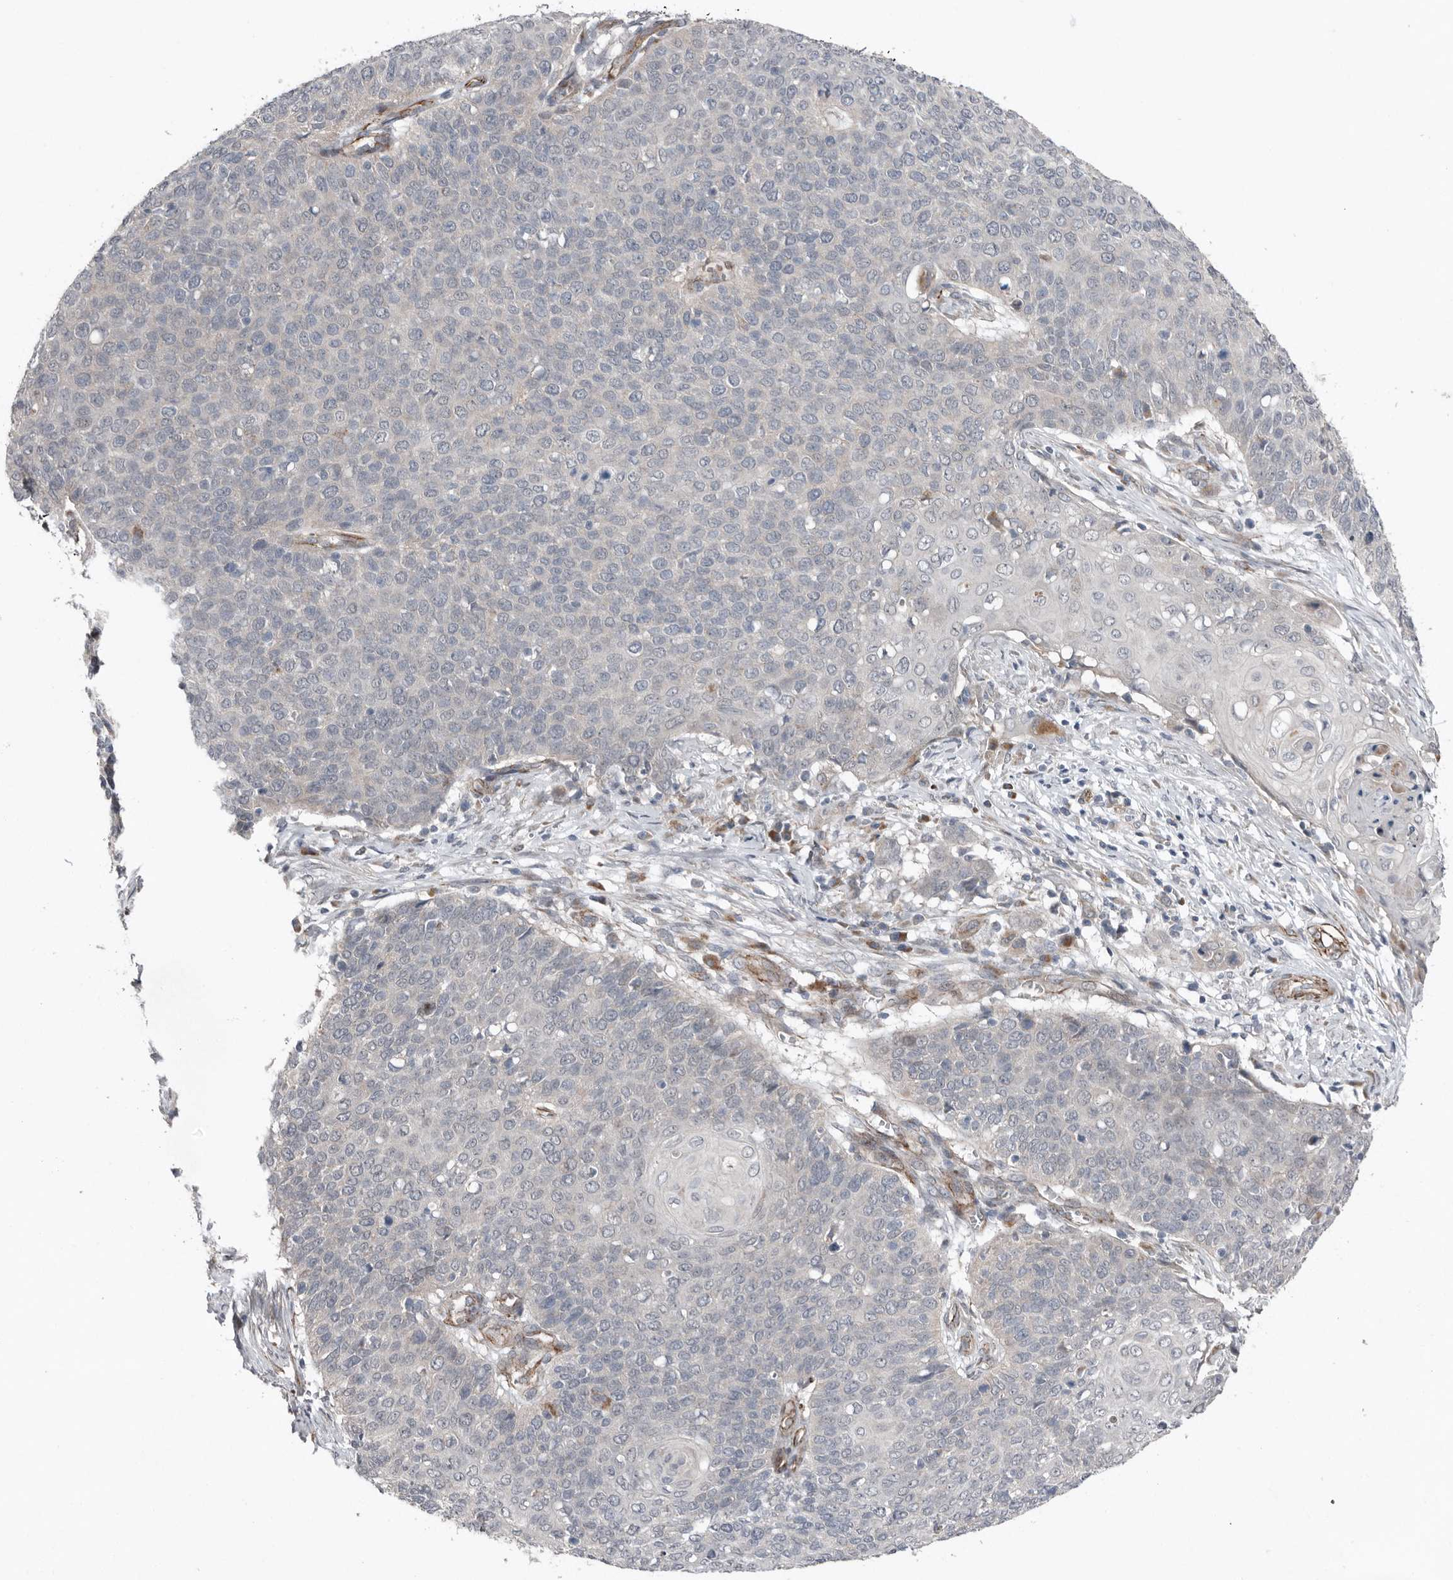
{"staining": {"intensity": "negative", "quantity": "none", "location": "none"}, "tissue": "cervical cancer", "cell_type": "Tumor cells", "image_type": "cancer", "snomed": [{"axis": "morphology", "description": "Squamous cell carcinoma, NOS"}, {"axis": "topography", "description": "Cervix"}], "caption": "Cervical squamous cell carcinoma stained for a protein using immunohistochemistry exhibits no positivity tumor cells.", "gene": "RANBP17", "patient": {"sex": "female", "age": 39}}